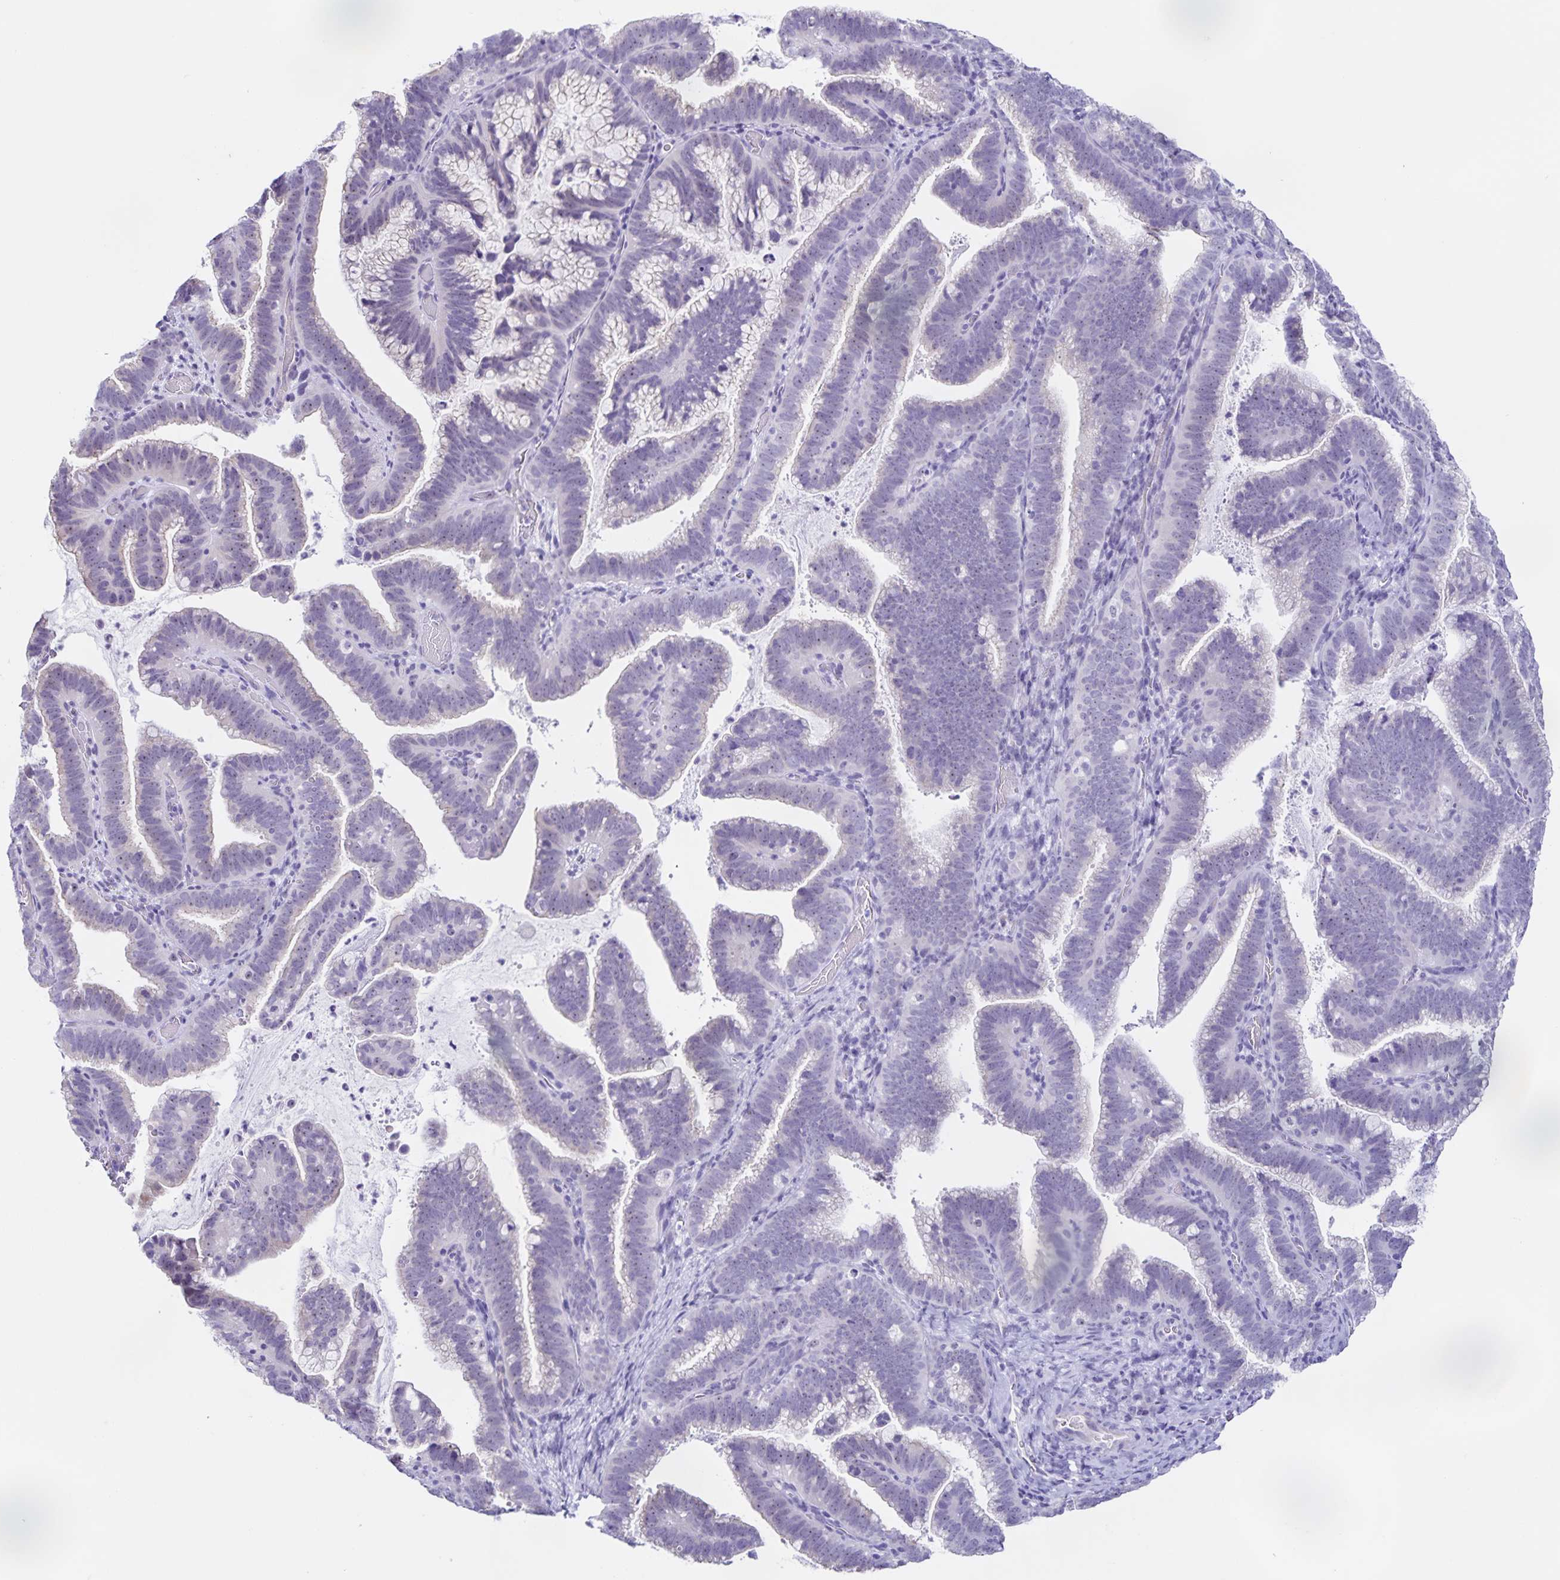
{"staining": {"intensity": "negative", "quantity": "none", "location": "none"}, "tissue": "cervical cancer", "cell_type": "Tumor cells", "image_type": "cancer", "snomed": [{"axis": "morphology", "description": "Adenocarcinoma, NOS"}, {"axis": "topography", "description": "Cervix"}], "caption": "High power microscopy photomicrograph of an immunohistochemistry image of cervical cancer (adenocarcinoma), revealing no significant expression in tumor cells. (Stains: DAB immunohistochemistry with hematoxylin counter stain, Microscopy: brightfield microscopy at high magnification).", "gene": "FAM170A", "patient": {"sex": "female", "age": 61}}